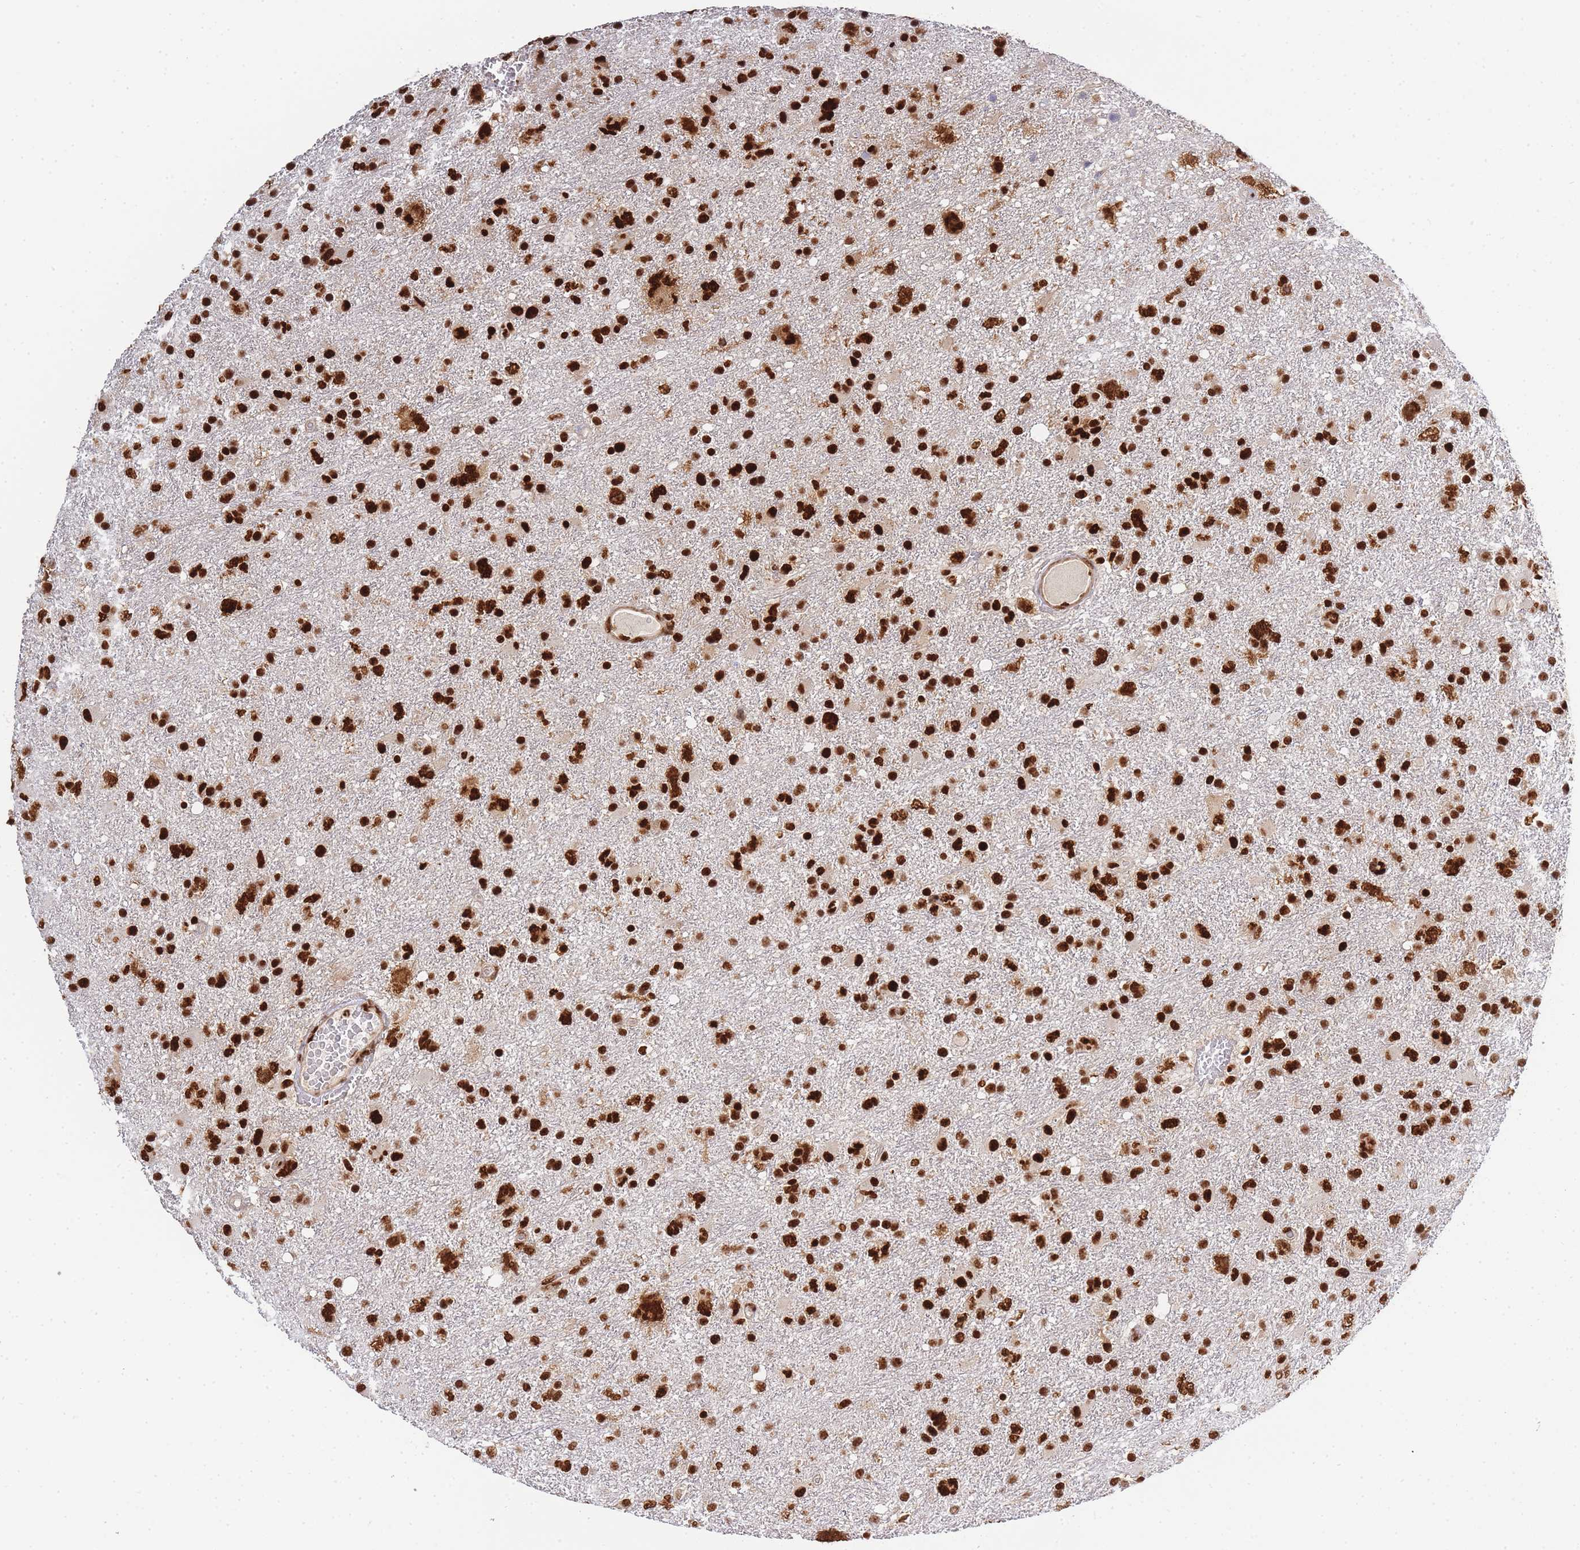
{"staining": {"intensity": "strong", "quantity": ">75%", "location": "nuclear"}, "tissue": "glioma", "cell_type": "Tumor cells", "image_type": "cancer", "snomed": [{"axis": "morphology", "description": "Glioma, malignant, High grade"}, {"axis": "topography", "description": "Brain"}], "caption": "An image showing strong nuclear staining in about >75% of tumor cells in malignant high-grade glioma, as visualized by brown immunohistochemical staining.", "gene": "PRKDC", "patient": {"sex": "male", "age": 61}}